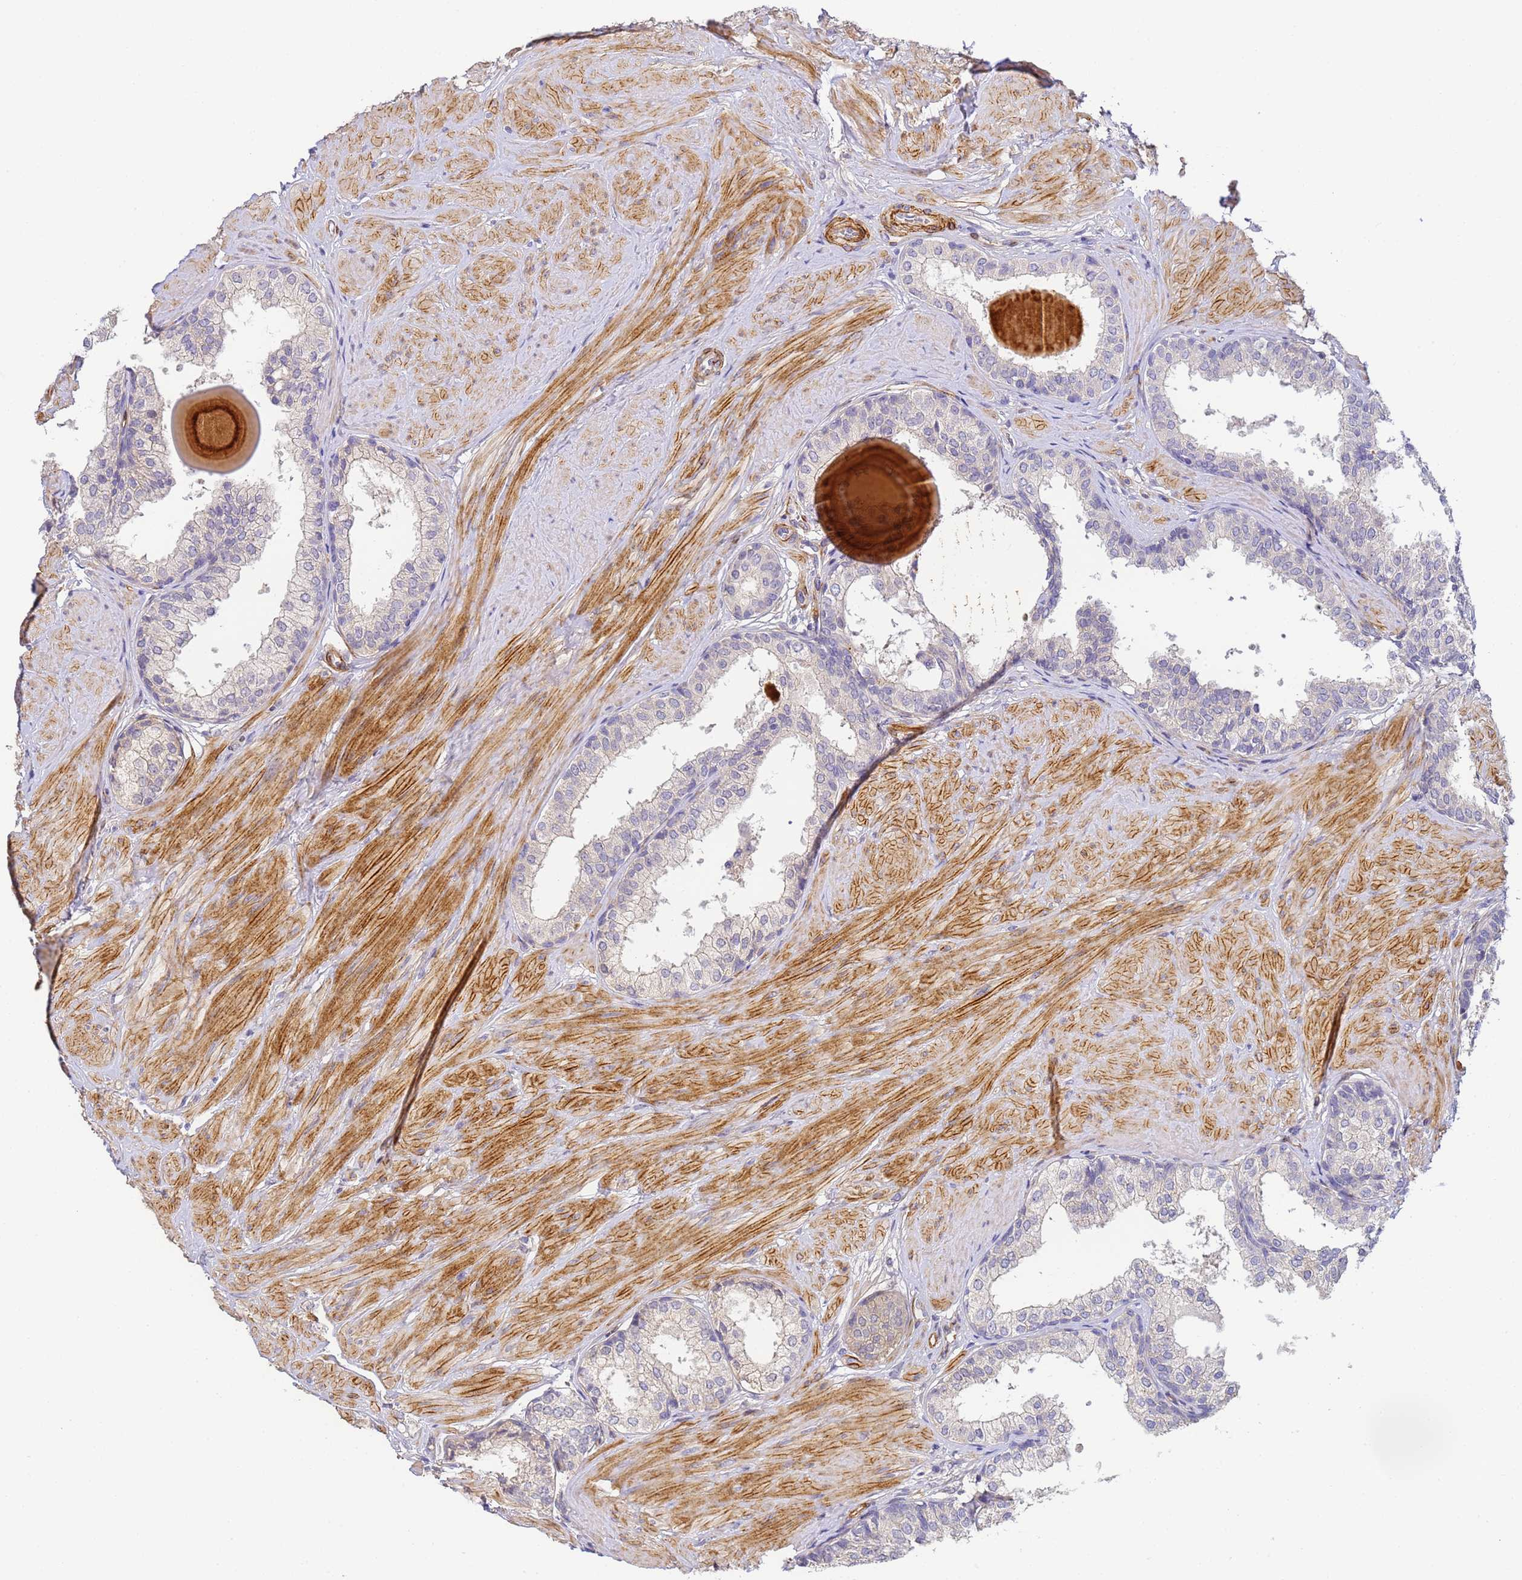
{"staining": {"intensity": "negative", "quantity": "none", "location": "none"}, "tissue": "prostate", "cell_type": "Glandular cells", "image_type": "normal", "snomed": [{"axis": "morphology", "description": "Normal tissue, NOS"}, {"axis": "topography", "description": "Prostate"}], "caption": "This is a micrograph of immunohistochemistry staining of normal prostate, which shows no positivity in glandular cells.", "gene": "CFHR1", "patient": {"sex": "male", "age": 48}}